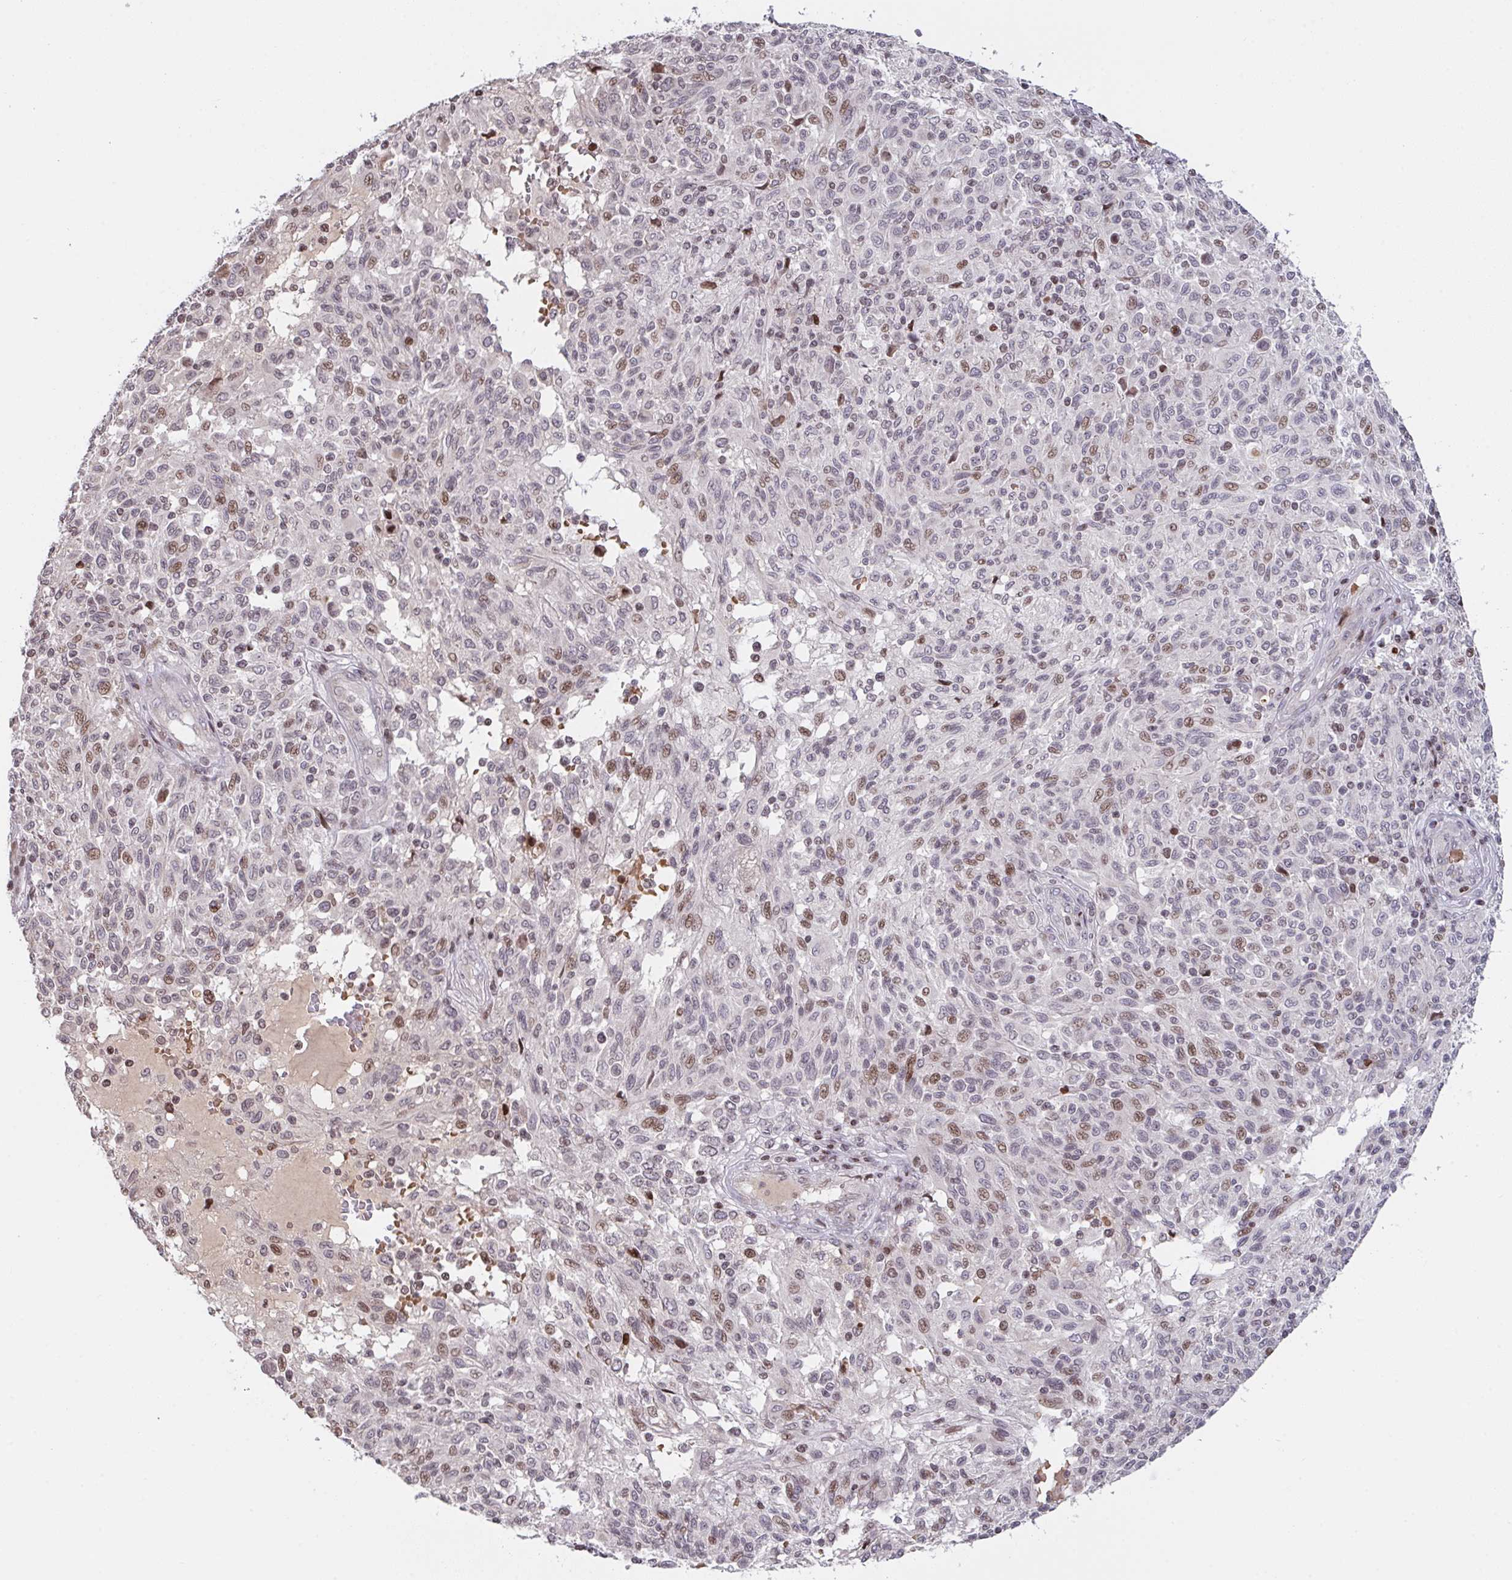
{"staining": {"intensity": "moderate", "quantity": "<25%", "location": "nuclear"}, "tissue": "melanoma", "cell_type": "Tumor cells", "image_type": "cancer", "snomed": [{"axis": "morphology", "description": "Malignant melanoma, NOS"}, {"axis": "topography", "description": "Skin"}], "caption": "Melanoma stained with IHC shows moderate nuclear staining in about <25% of tumor cells.", "gene": "PCDHB8", "patient": {"sex": "male", "age": 66}}